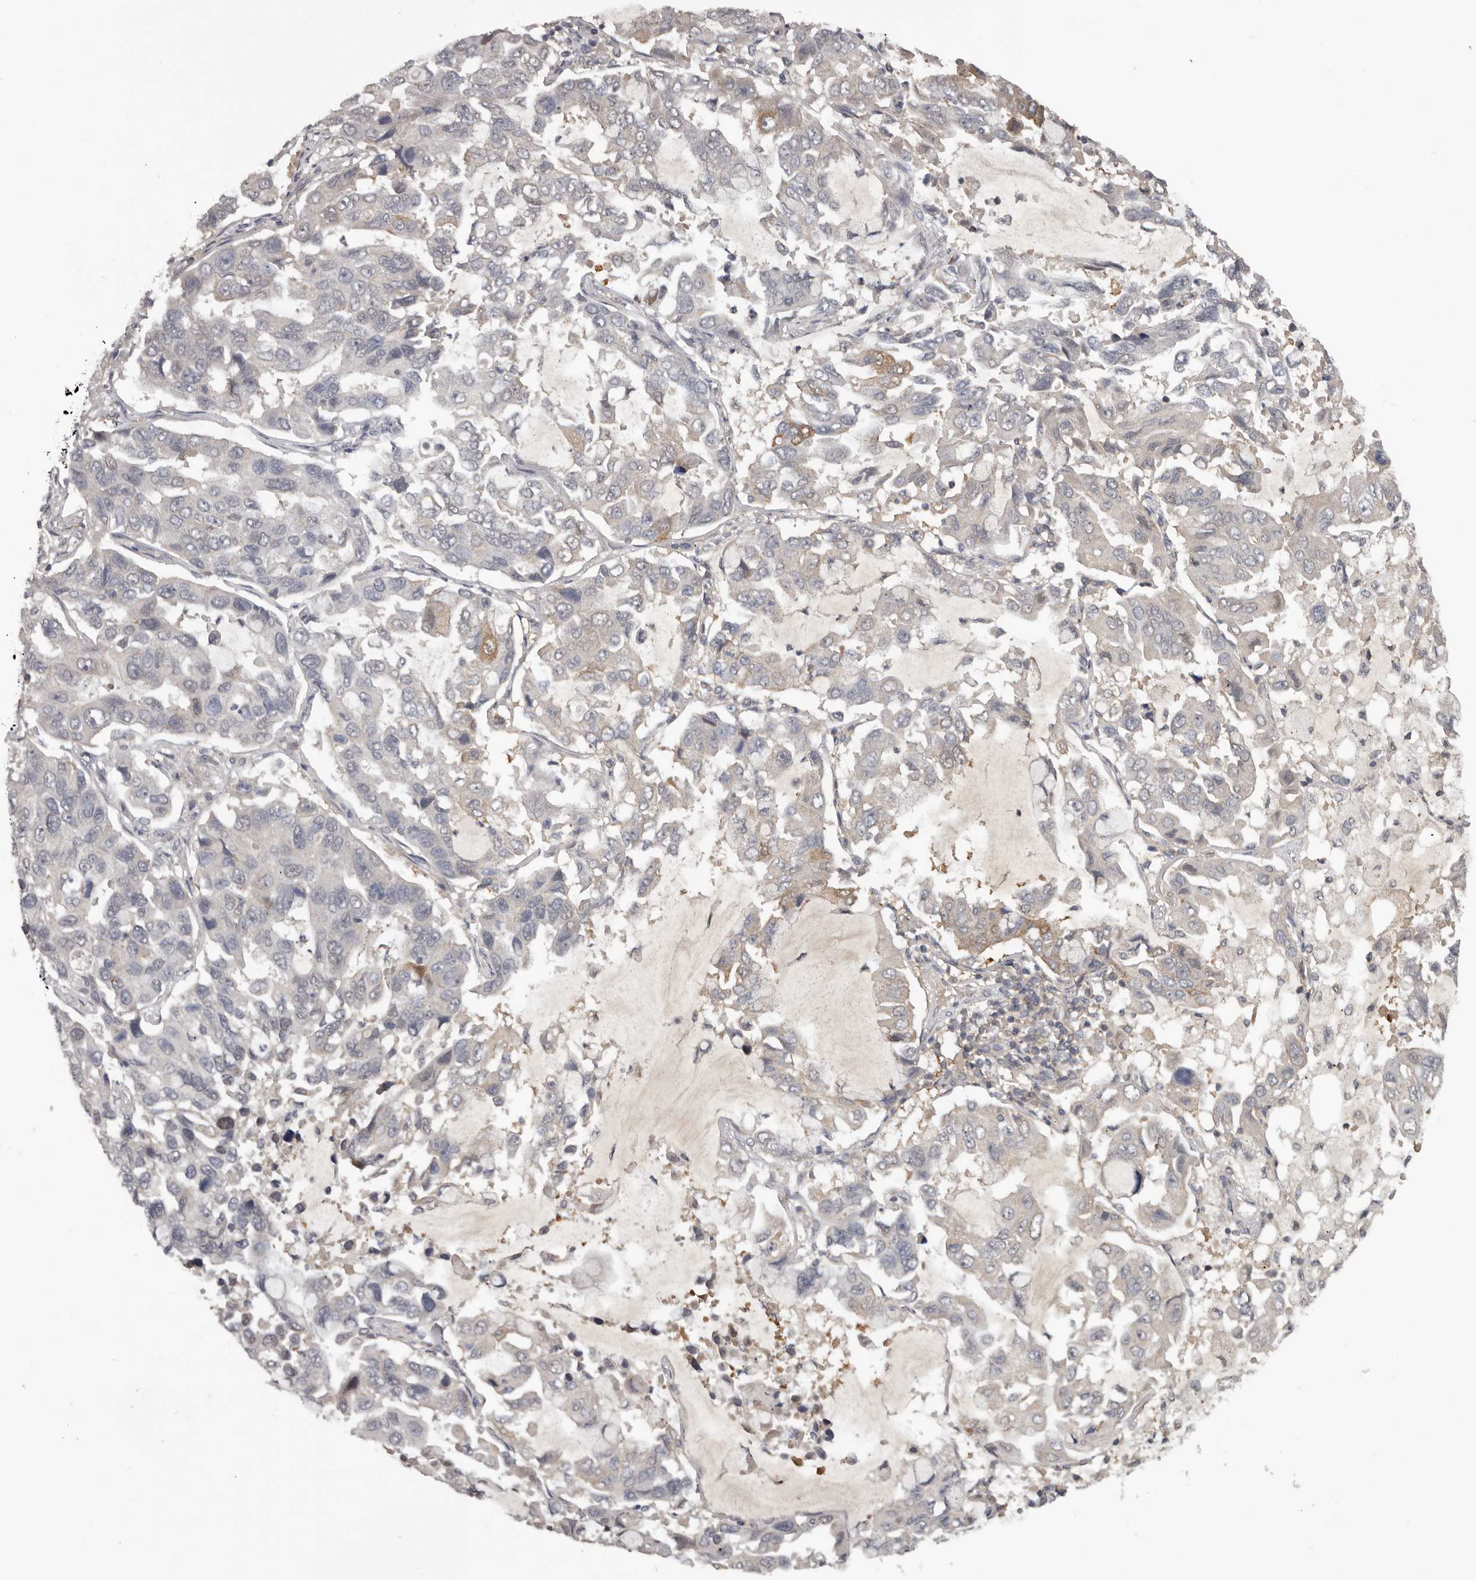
{"staining": {"intensity": "weak", "quantity": "<25%", "location": "cytoplasmic/membranous"}, "tissue": "lung cancer", "cell_type": "Tumor cells", "image_type": "cancer", "snomed": [{"axis": "morphology", "description": "Adenocarcinoma, NOS"}, {"axis": "topography", "description": "Lung"}], "caption": "High magnification brightfield microscopy of lung cancer stained with DAB (brown) and counterstained with hematoxylin (blue): tumor cells show no significant positivity. (Stains: DAB immunohistochemistry with hematoxylin counter stain, Microscopy: brightfield microscopy at high magnification).", "gene": "ANKRD44", "patient": {"sex": "male", "age": 64}}